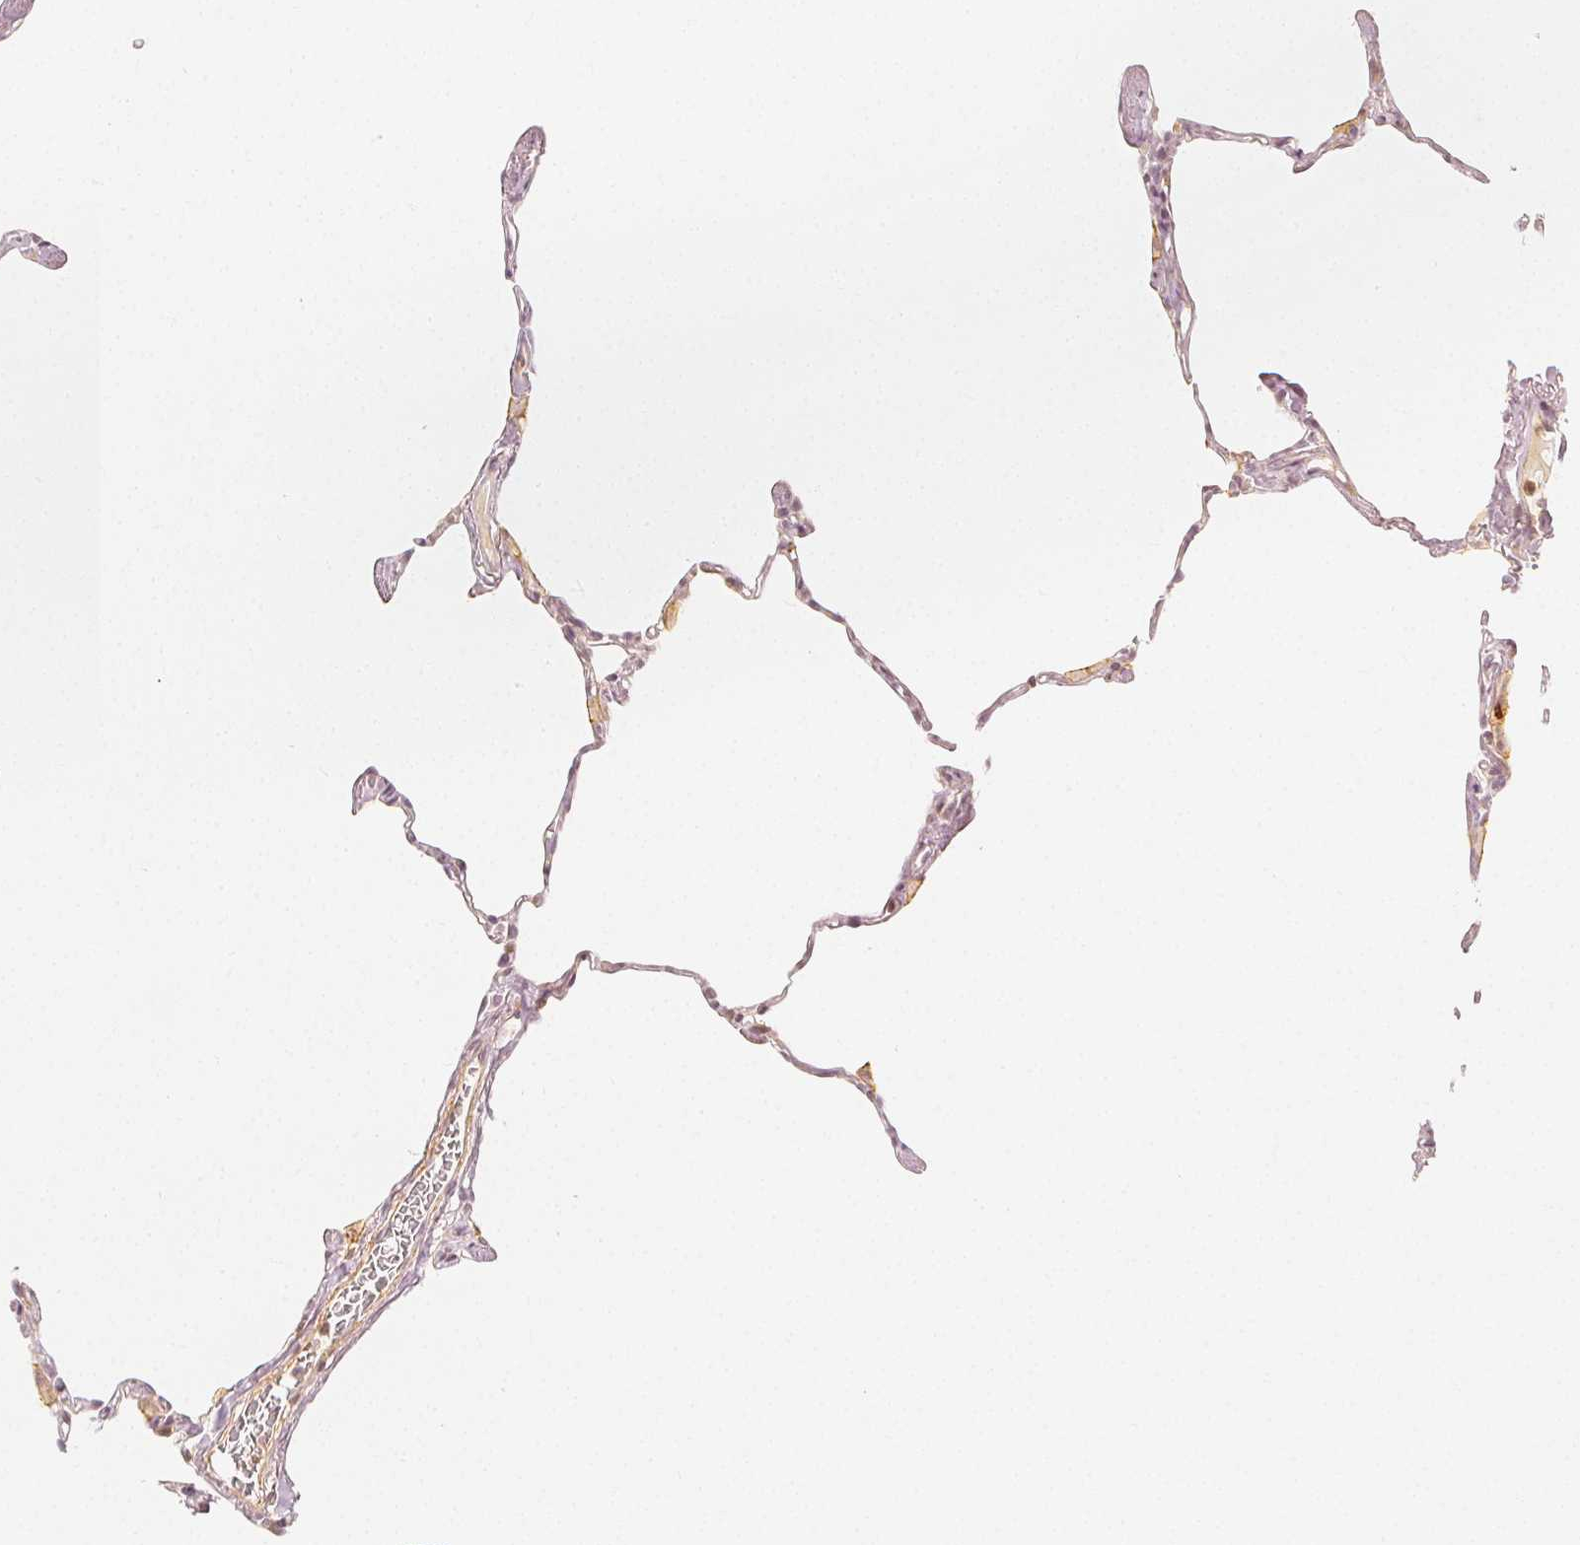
{"staining": {"intensity": "weak", "quantity": "<25%", "location": "cytoplasmic/membranous,nuclear"}, "tissue": "lung", "cell_type": "Alveolar cells", "image_type": "normal", "snomed": [{"axis": "morphology", "description": "Normal tissue, NOS"}, {"axis": "topography", "description": "Lung"}], "caption": "This is a photomicrograph of immunohistochemistry staining of unremarkable lung, which shows no expression in alveolar cells.", "gene": "ARHGAP26", "patient": {"sex": "male", "age": 65}}